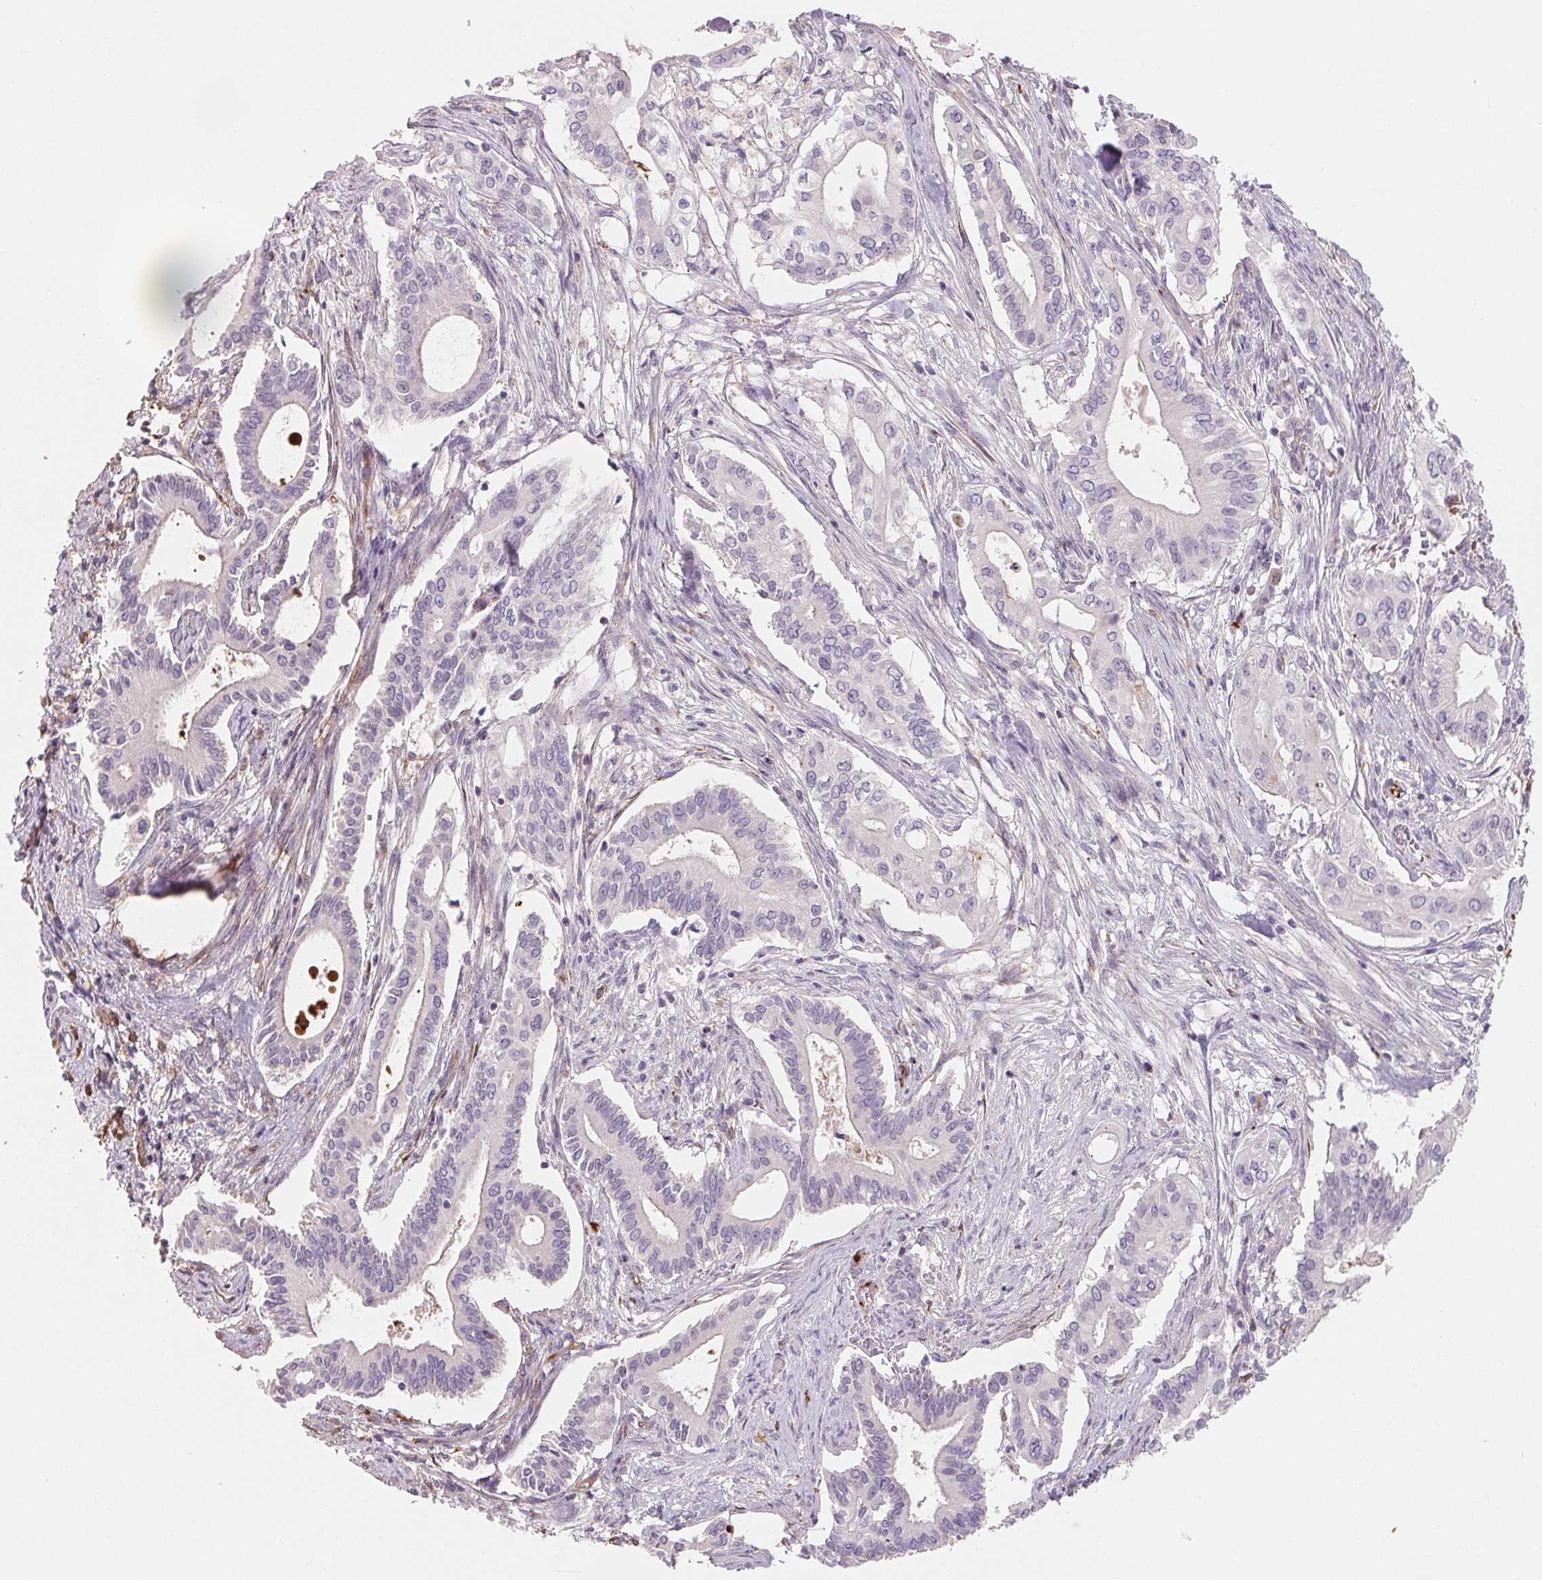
{"staining": {"intensity": "negative", "quantity": "none", "location": "none"}, "tissue": "pancreatic cancer", "cell_type": "Tumor cells", "image_type": "cancer", "snomed": [{"axis": "morphology", "description": "Adenocarcinoma, NOS"}, {"axis": "topography", "description": "Pancreas"}], "caption": "Protein analysis of pancreatic cancer (adenocarcinoma) exhibits no significant positivity in tumor cells. Nuclei are stained in blue.", "gene": "ANKRD13B", "patient": {"sex": "female", "age": 68}}